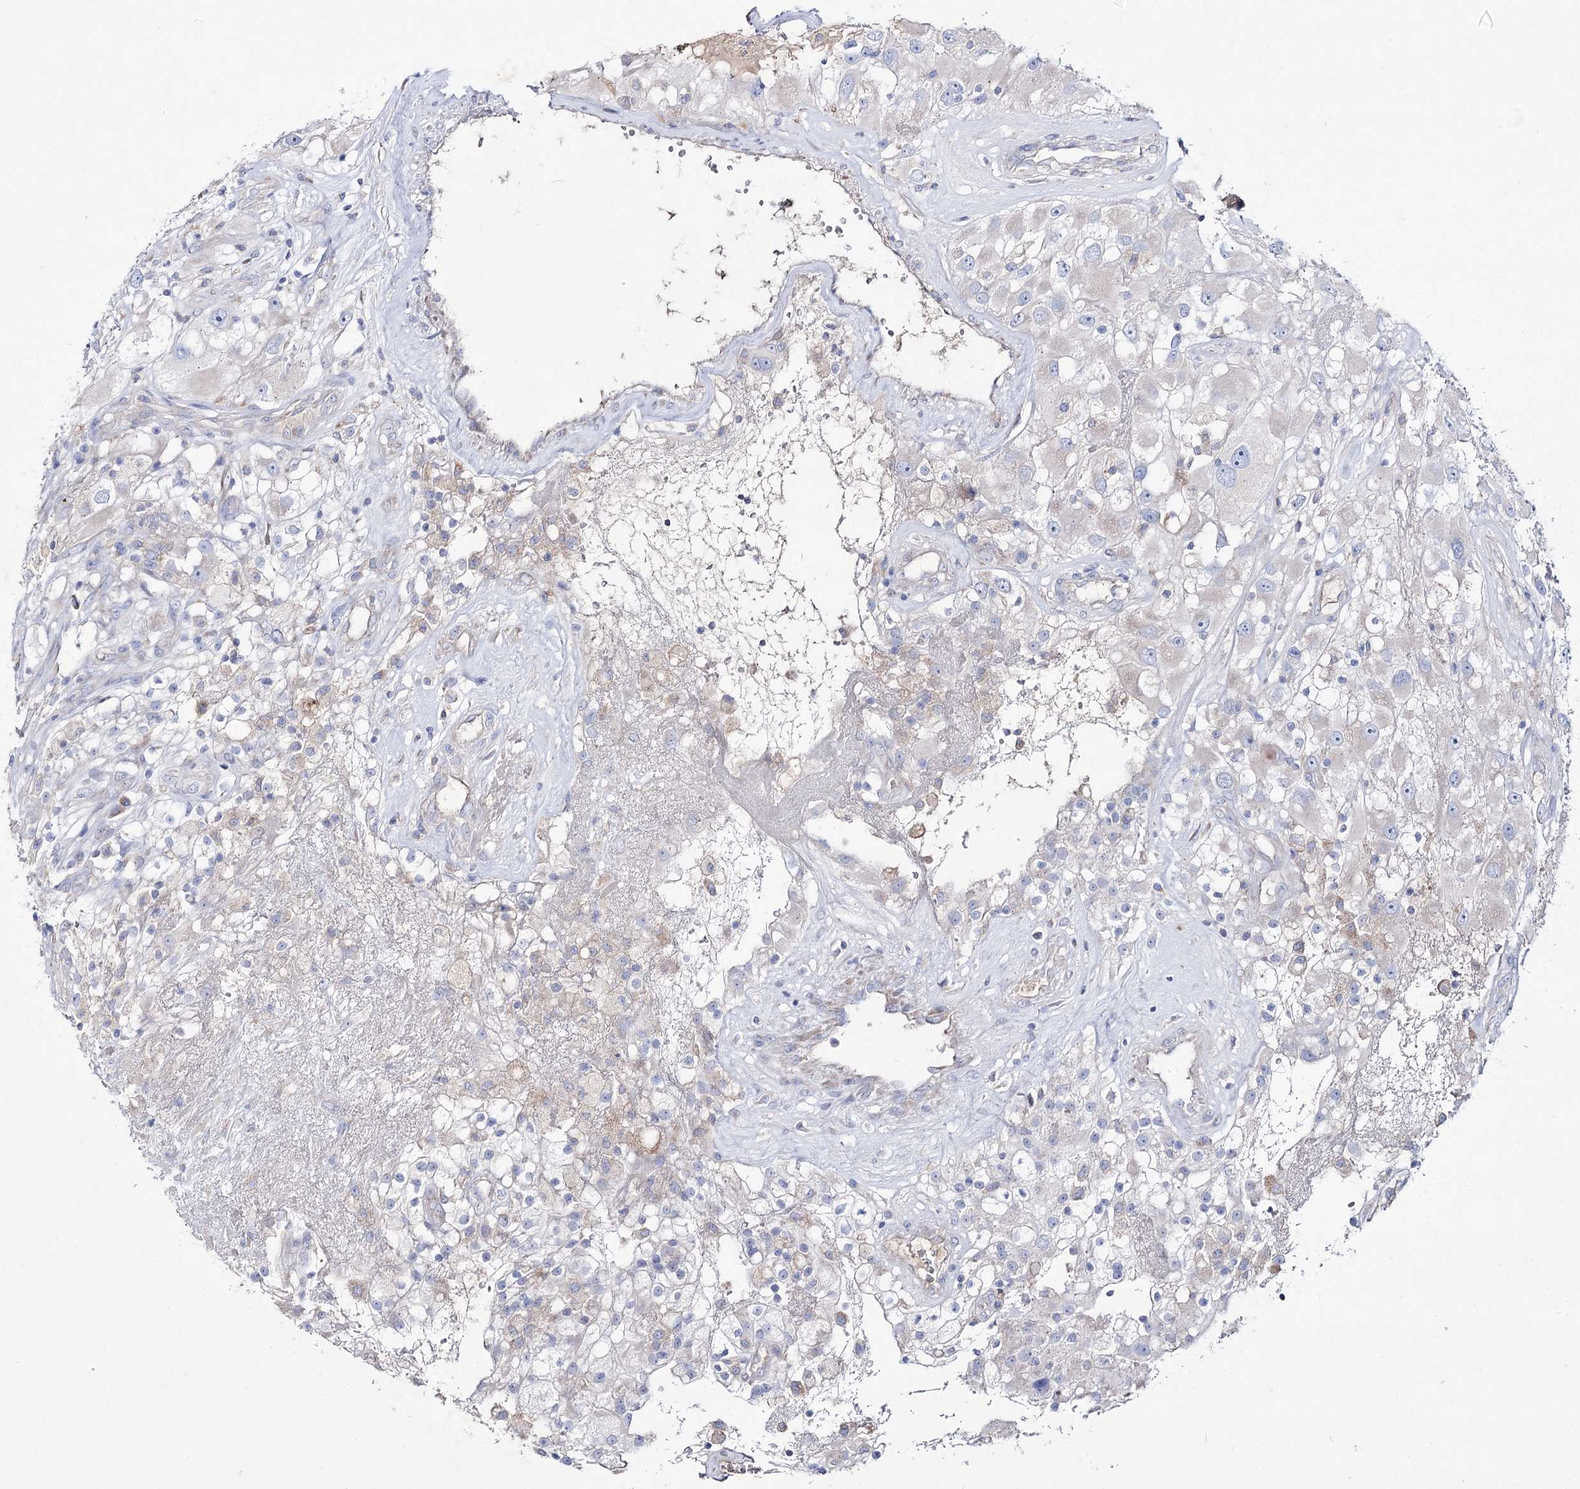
{"staining": {"intensity": "negative", "quantity": "none", "location": "none"}, "tissue": "renal cancer", "cell_type": "Tumor cells", "image_type": "cancer", "snomed": [{"axis": "morphology", "description": "Adenocarcinoma, NOS"}, {"axis": "topography", "description": "Kidney"}], "caption": "The immunohistochemistry (IHC) micrograph has no significant positivity in tumor cells of renal adenocarcinoma tissue.", "gene": "NAGLU", "patient": {"sex": "female", "age": 52}}